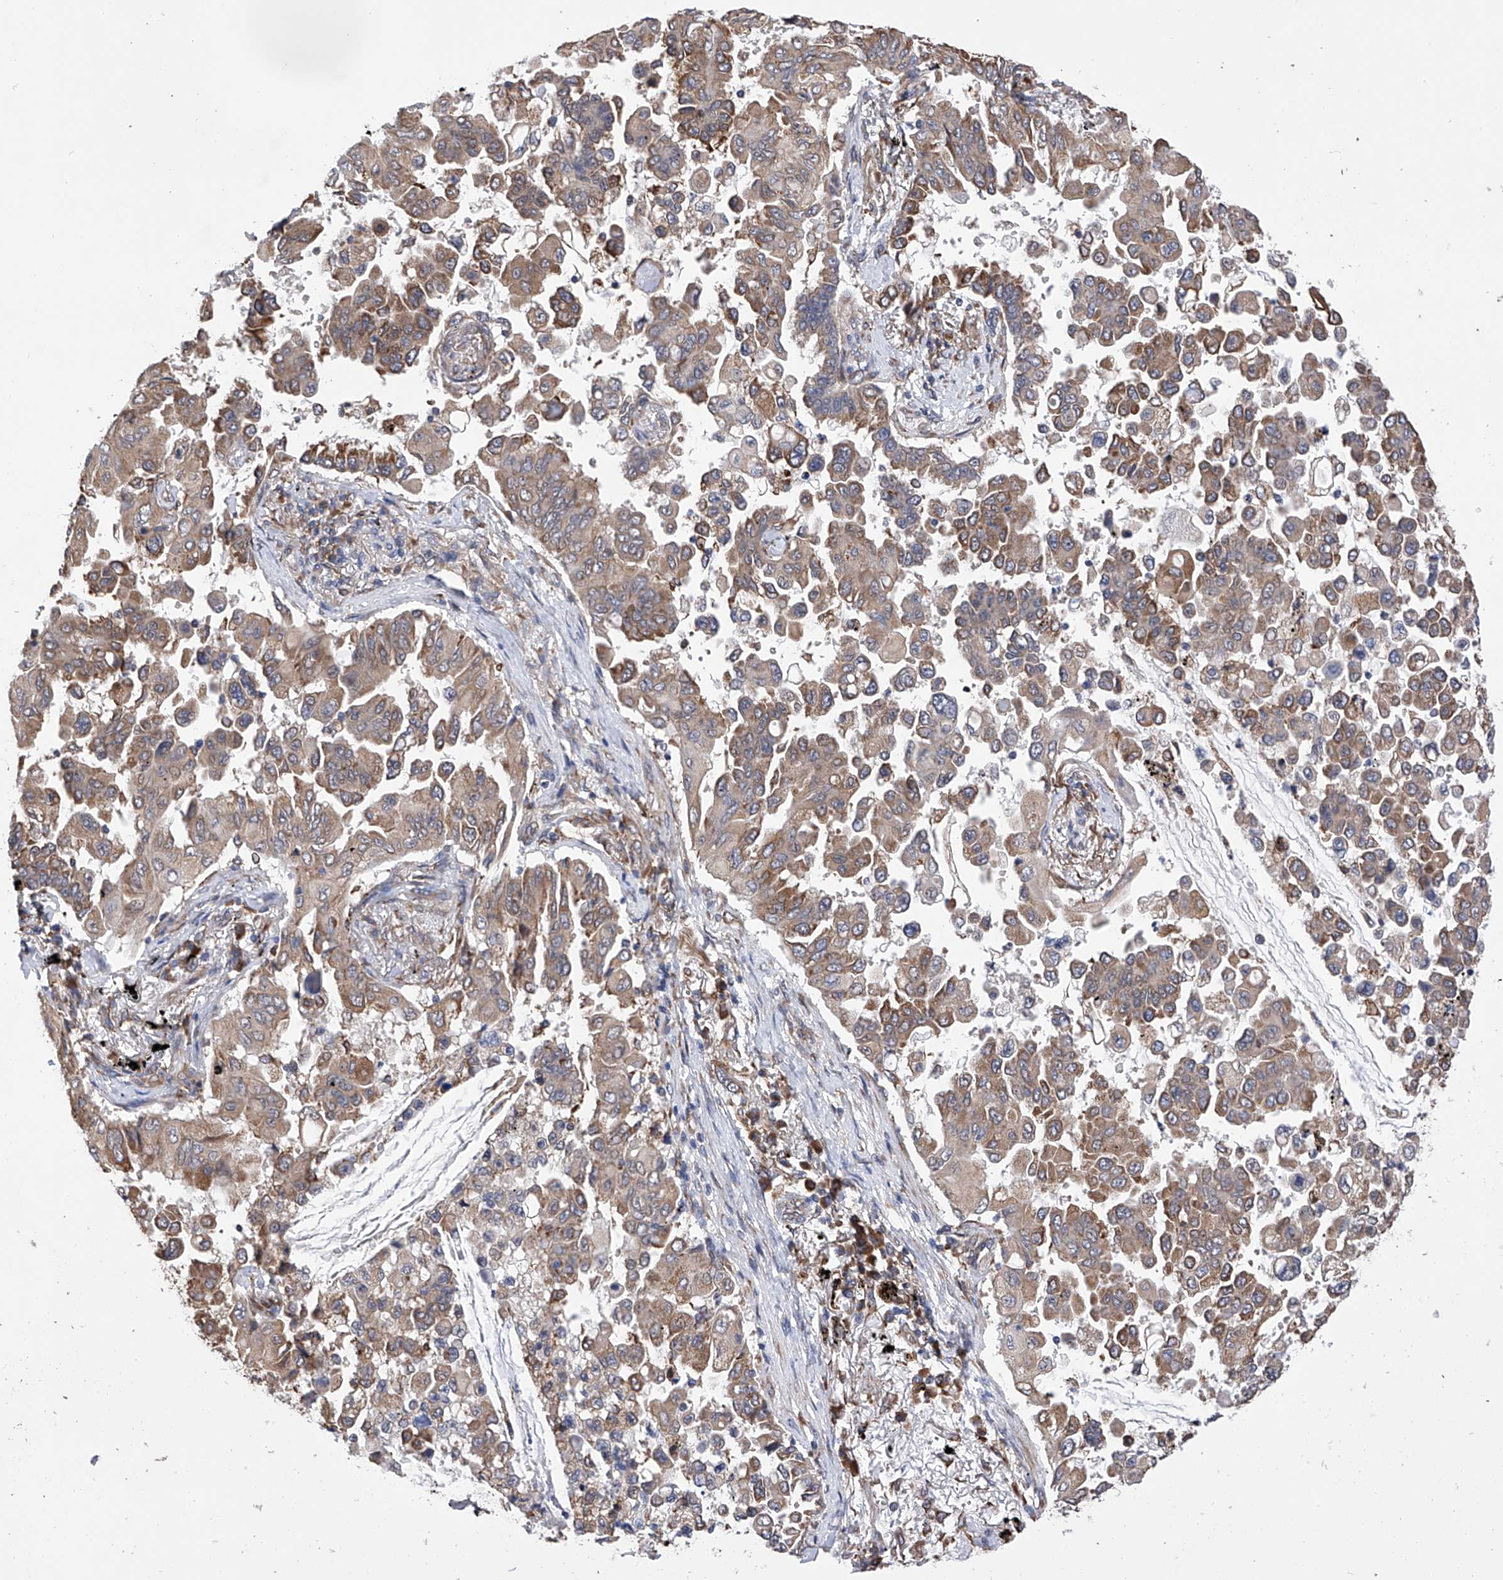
{"staining": {"intensity": "moderate", "quantity": "25%-75%", "location": "cytoplasmic/membranous"}, "tissue": "lung cancer", "cell_type": "Tumor cells", "image_type": "cancer", "snomed": [{"axis": "morphology", "description": "Adenocarcinoma, NOS"}, {"axis": "topography", "description": "Lung"}], "caption": "IHC of adenocarcinoma (lung) reveals medium levels of moderate cytoplasmic/membranous staining in approximately 25%-75% of tumor cells.", "gene": "DNAH8", "patient": {"sex": "female", "age": 67}}